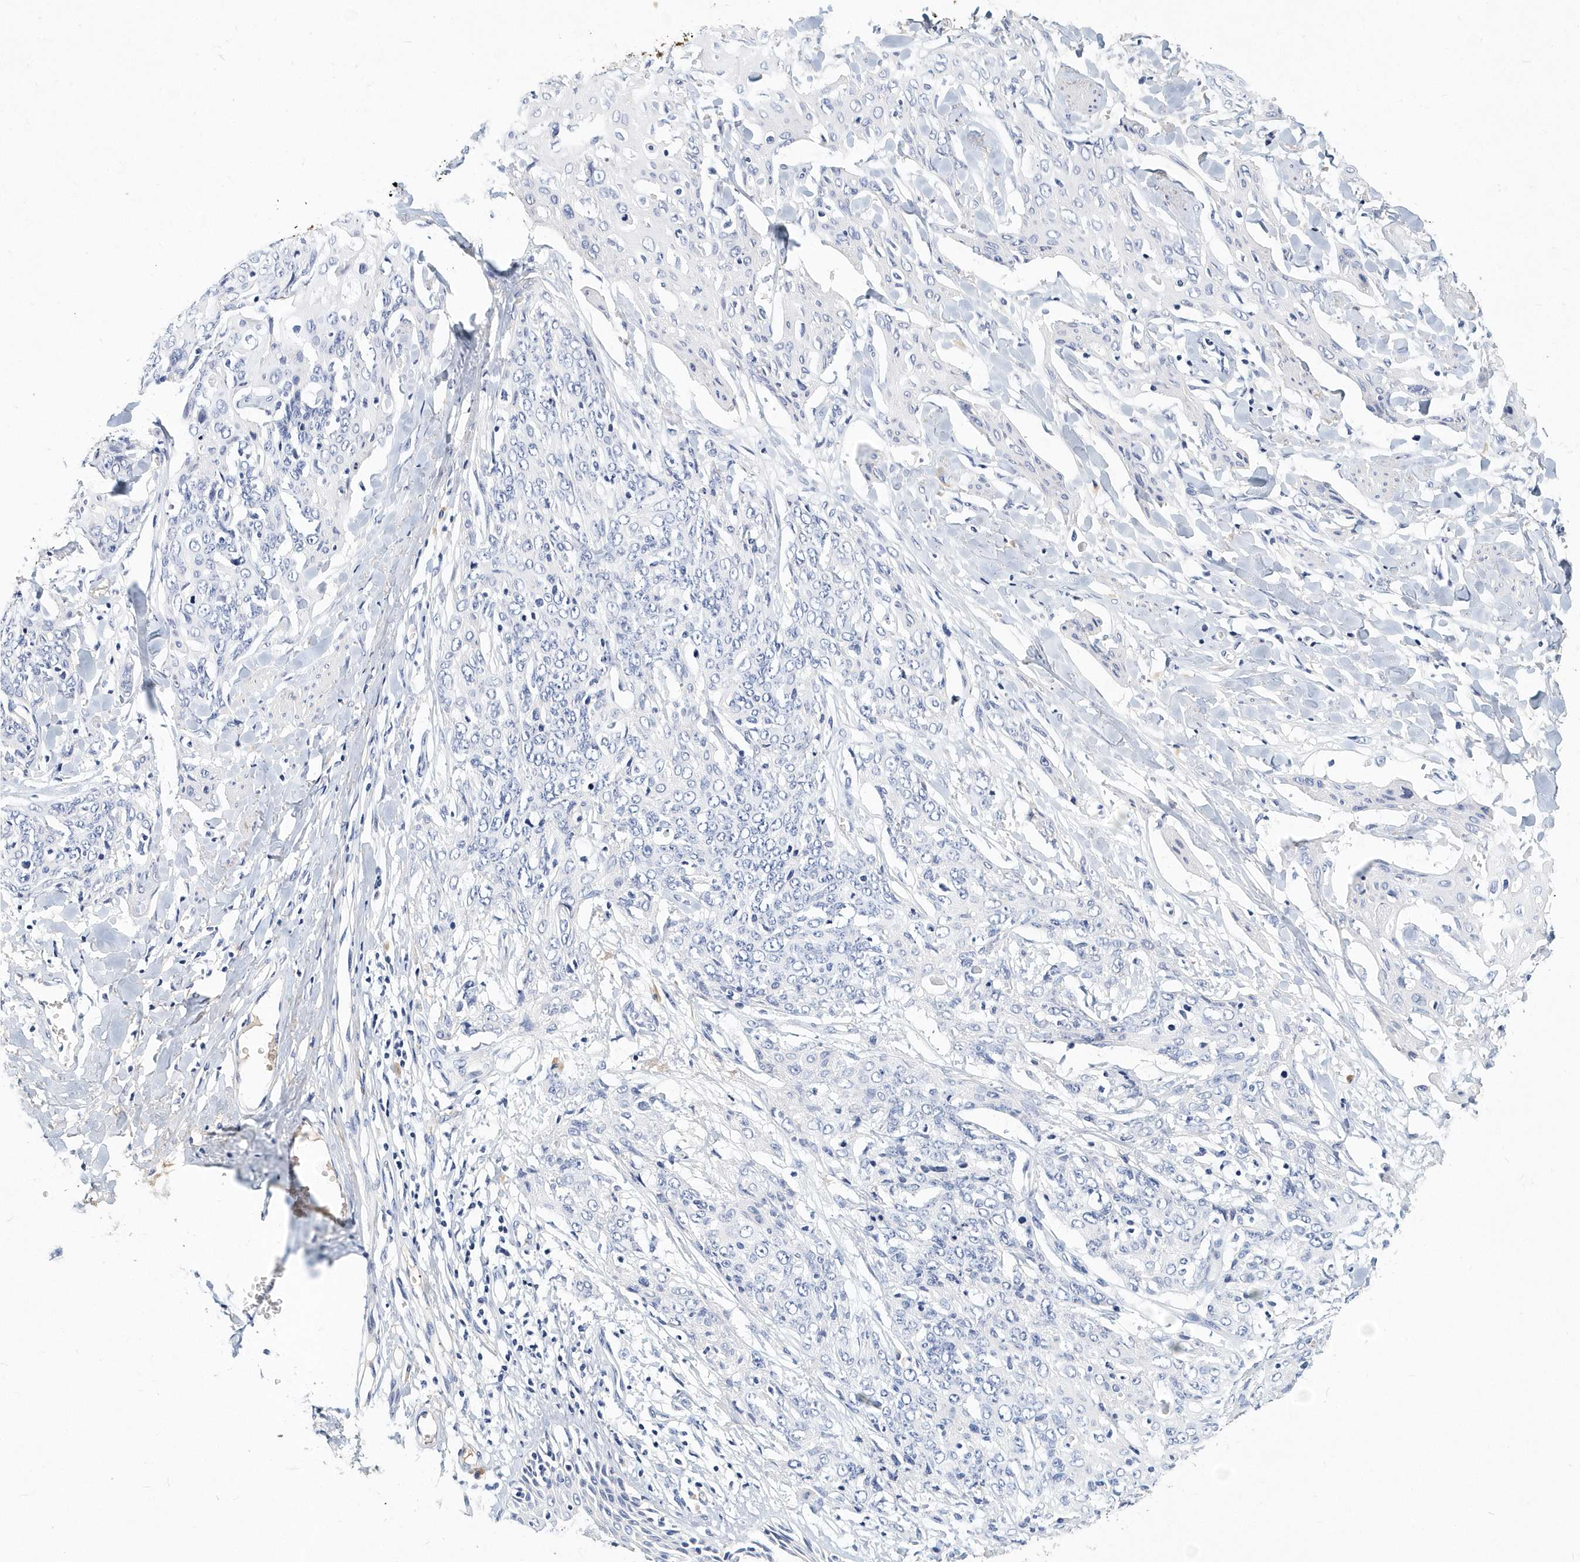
{"staining": {"intensity": "negative", "quantity": "none", "location": "none"}, "tissue": "skin cancer", "cell_type": "Tumor cells", "image_type": "cancer", "snomed": [{"axis": "morphology", "description": "Squamous cell carcinoma, NOS"}, {"axis": "topography", "description": "Skin"}, {"axis": "topography", "description": "Vulva"}], "caption": "The photomicrograph shows no significant expression in tumor cells of skin cancer.", "gene": "ITGA2B", "patient": {"sex": "female", "age": 85}}